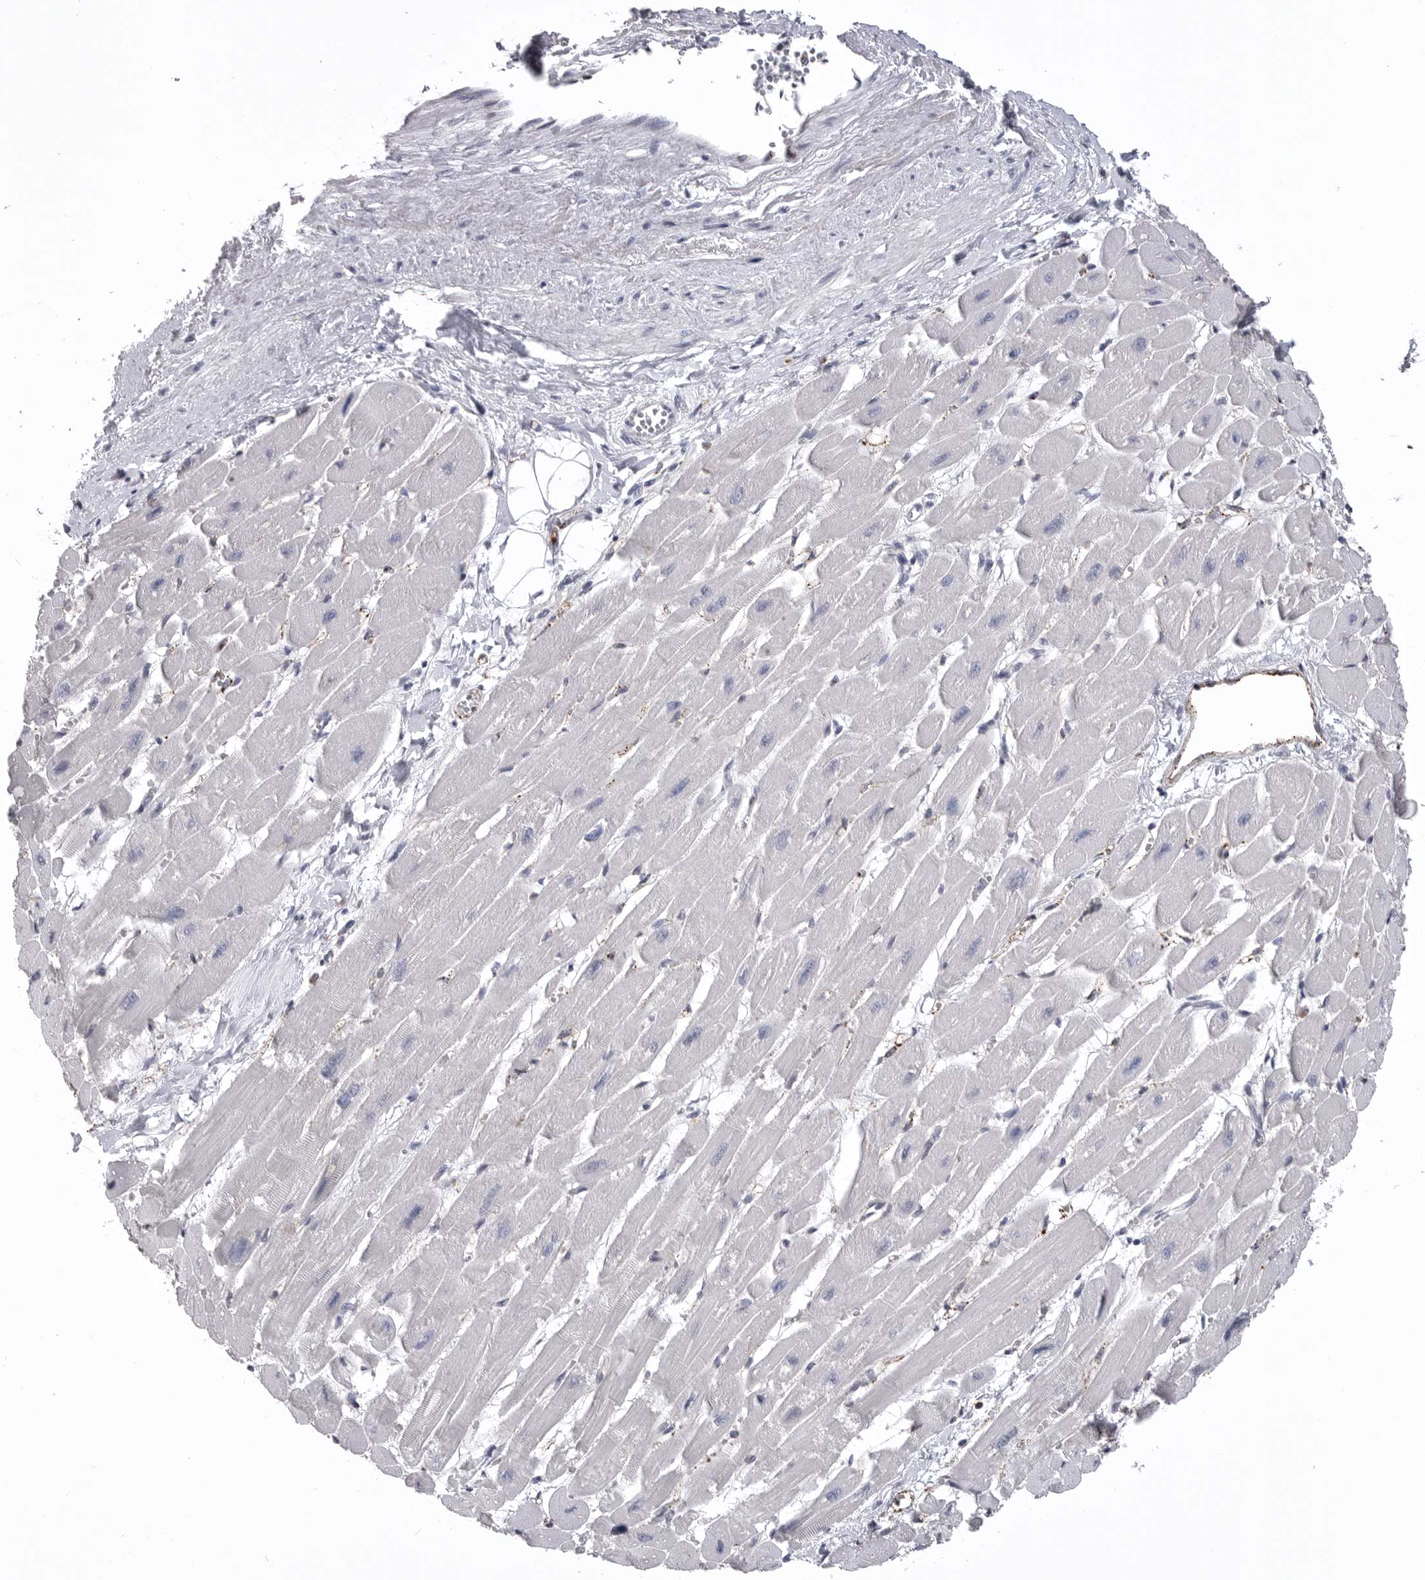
{"staining": {"intensity": "negative", "quantity": "none", "location": "none"}, "tissue": "heart muscle", "cell_type": "Cardiomyocytes", "image_type": "normal", "snomed": [{"axis": "morphology", "description": "Normal tissue, NOS"}, {"axis": "topography", "description": "Heart"}], "caption": "DAB (3,3'-diaminobenzidine) immunohistochemical staining of normal heart muscle shows no significant staining in cardiomyocytes. (DAB (3,3'-diaminobenzidine) IHC with hematoxylin counter stain).", "gene": "PSPN", "patient": {"sex": "female", "age": 54}}